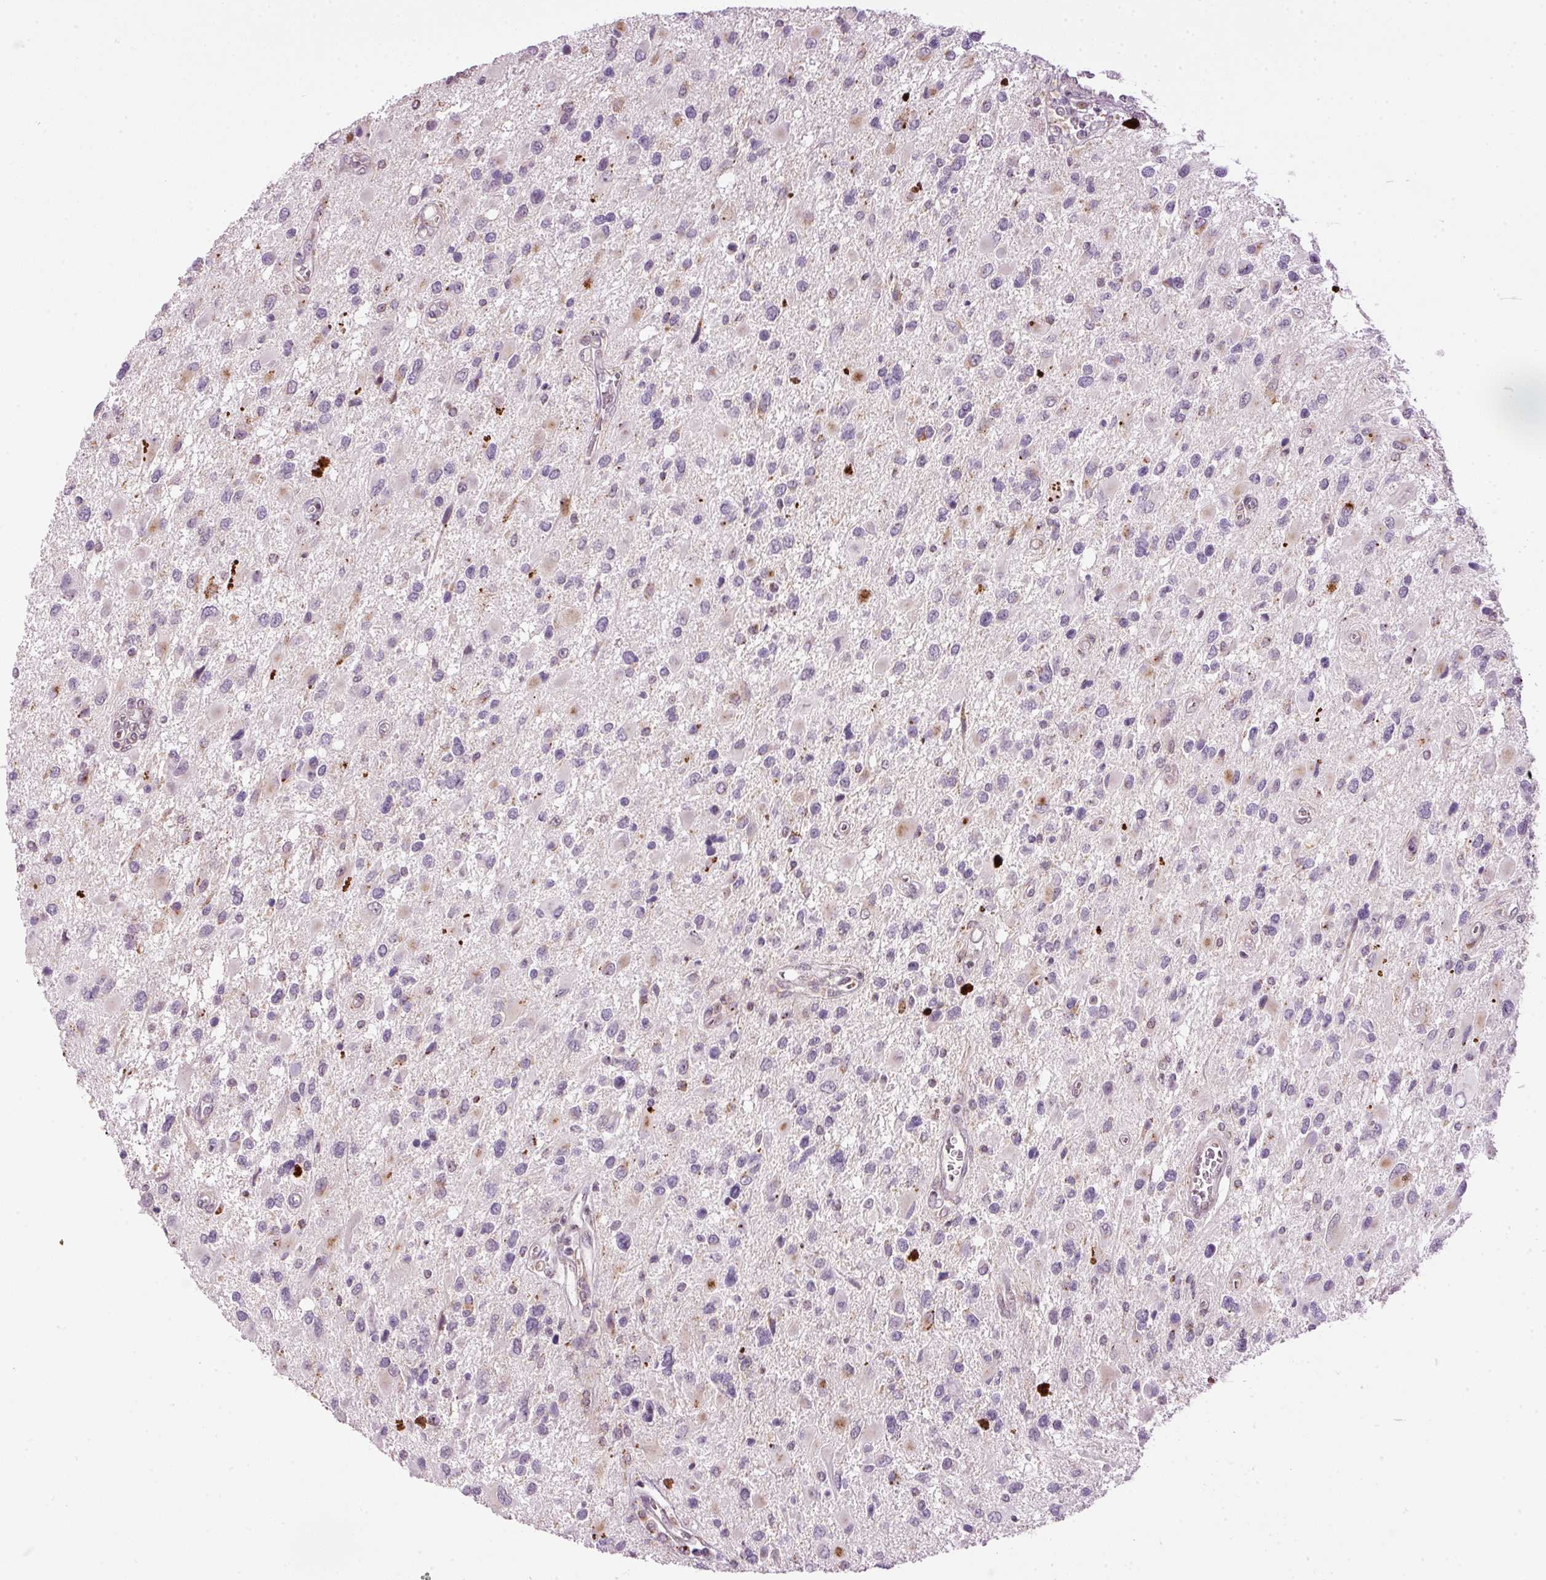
{"staining": {"intensity": "negative", "quantity": "none", "location": "none"}, "tissue": "glioma", "cell_type": "Tumor cells", "image_type": "cancer", "snomed": [{"axis": "morphology", "description": "Glioma, malignant, High grade"}, {"axis": "topography", "description": "Brain"}], "caption": "This is an immunohistochemistry (IHC) photomicrograph of human glioma. There is no positivity in tumor cells.", "gene": "ZNF639", "patient": {"sex": "male", "age": 53}}